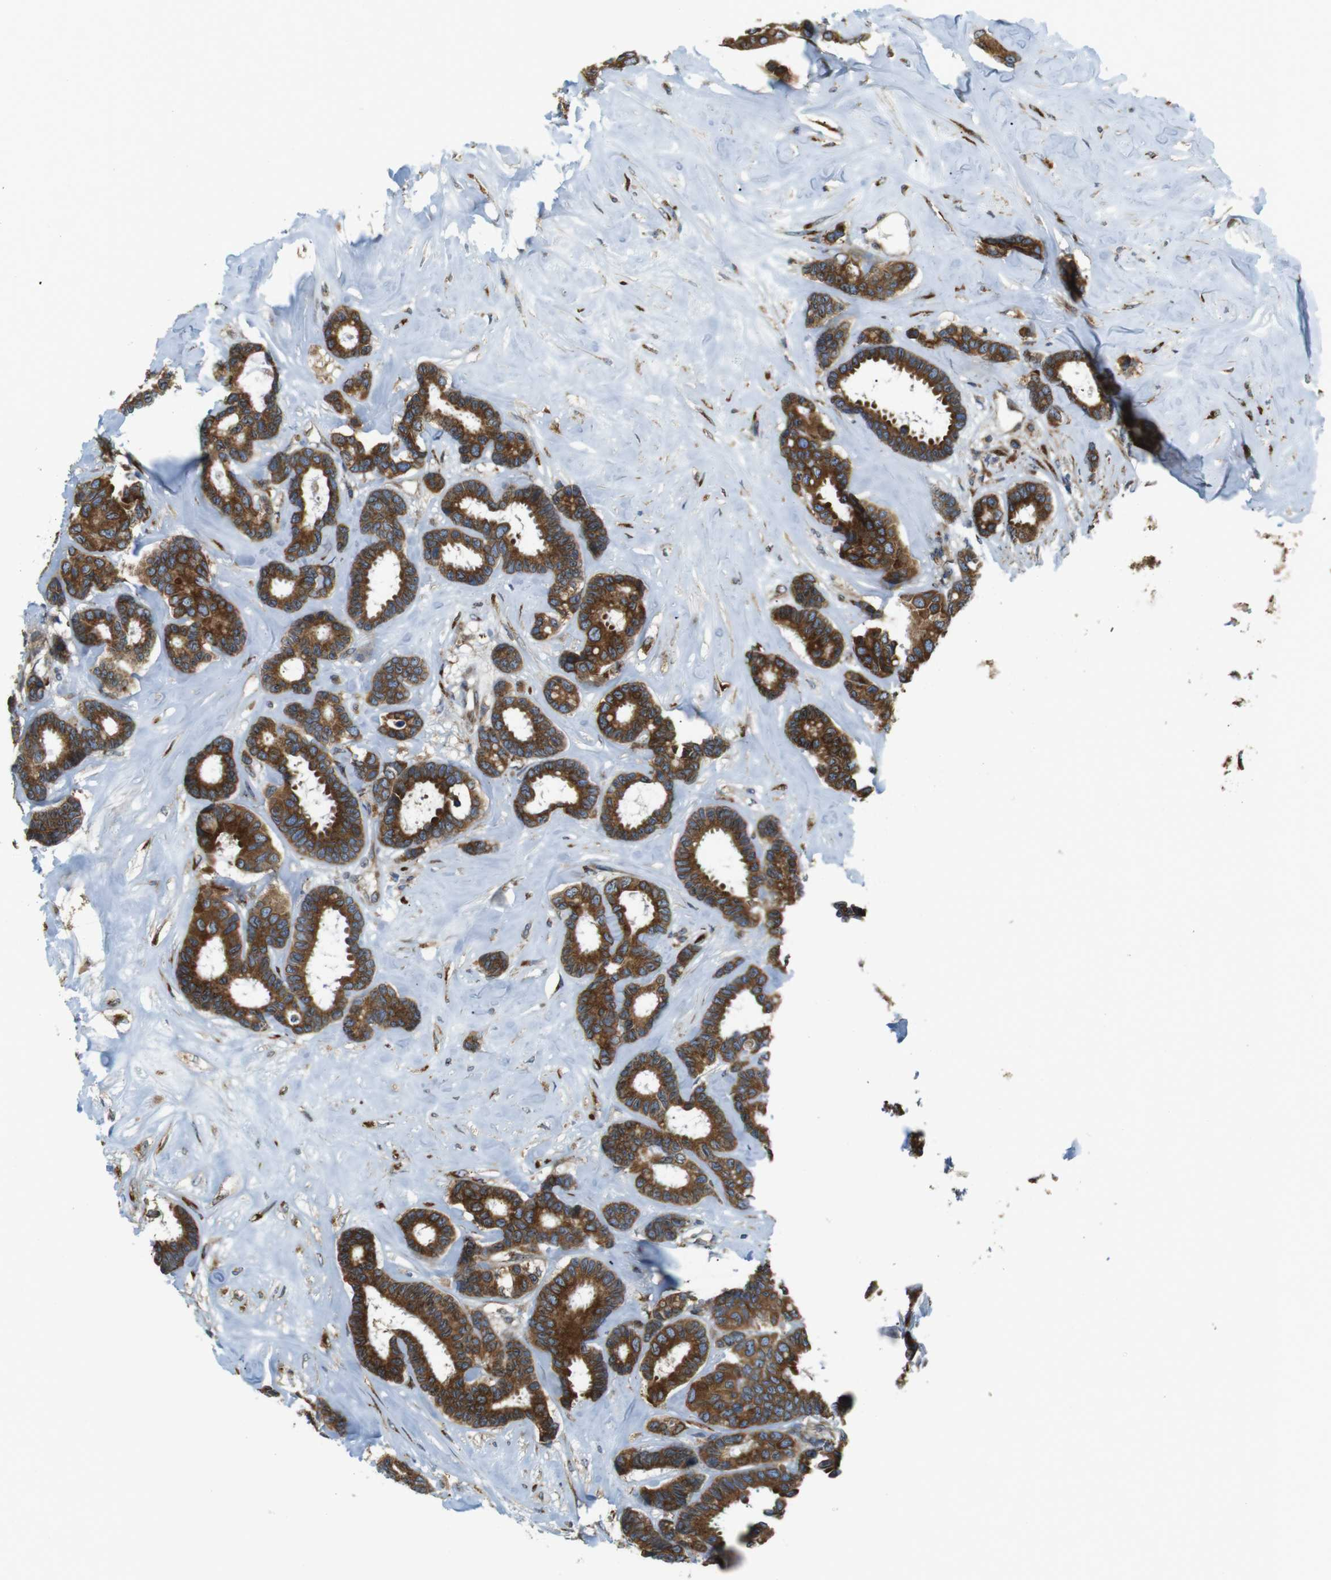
{"staining": {"intensity": "strong", "quantity": ">75%", "location": "cytoplasmic/membranous"}, "tissue": "breast cancer", "cell_type": "Tumor cells", "image_type": "cancer", "snomed": [{"axis": "morphology", "description": "Duct carcinoma"}, {"axis": "topography", "description": "Breast"}], "caption": "Brown immunohistochemical staining in human infiltrating ductal carcinoma (breast) demonstrates strong cytoplasmic/membranous staining in about >75% of tumor cells.", "gene": "TMEM143", "patient": {"sex": "female", "age": 87}}